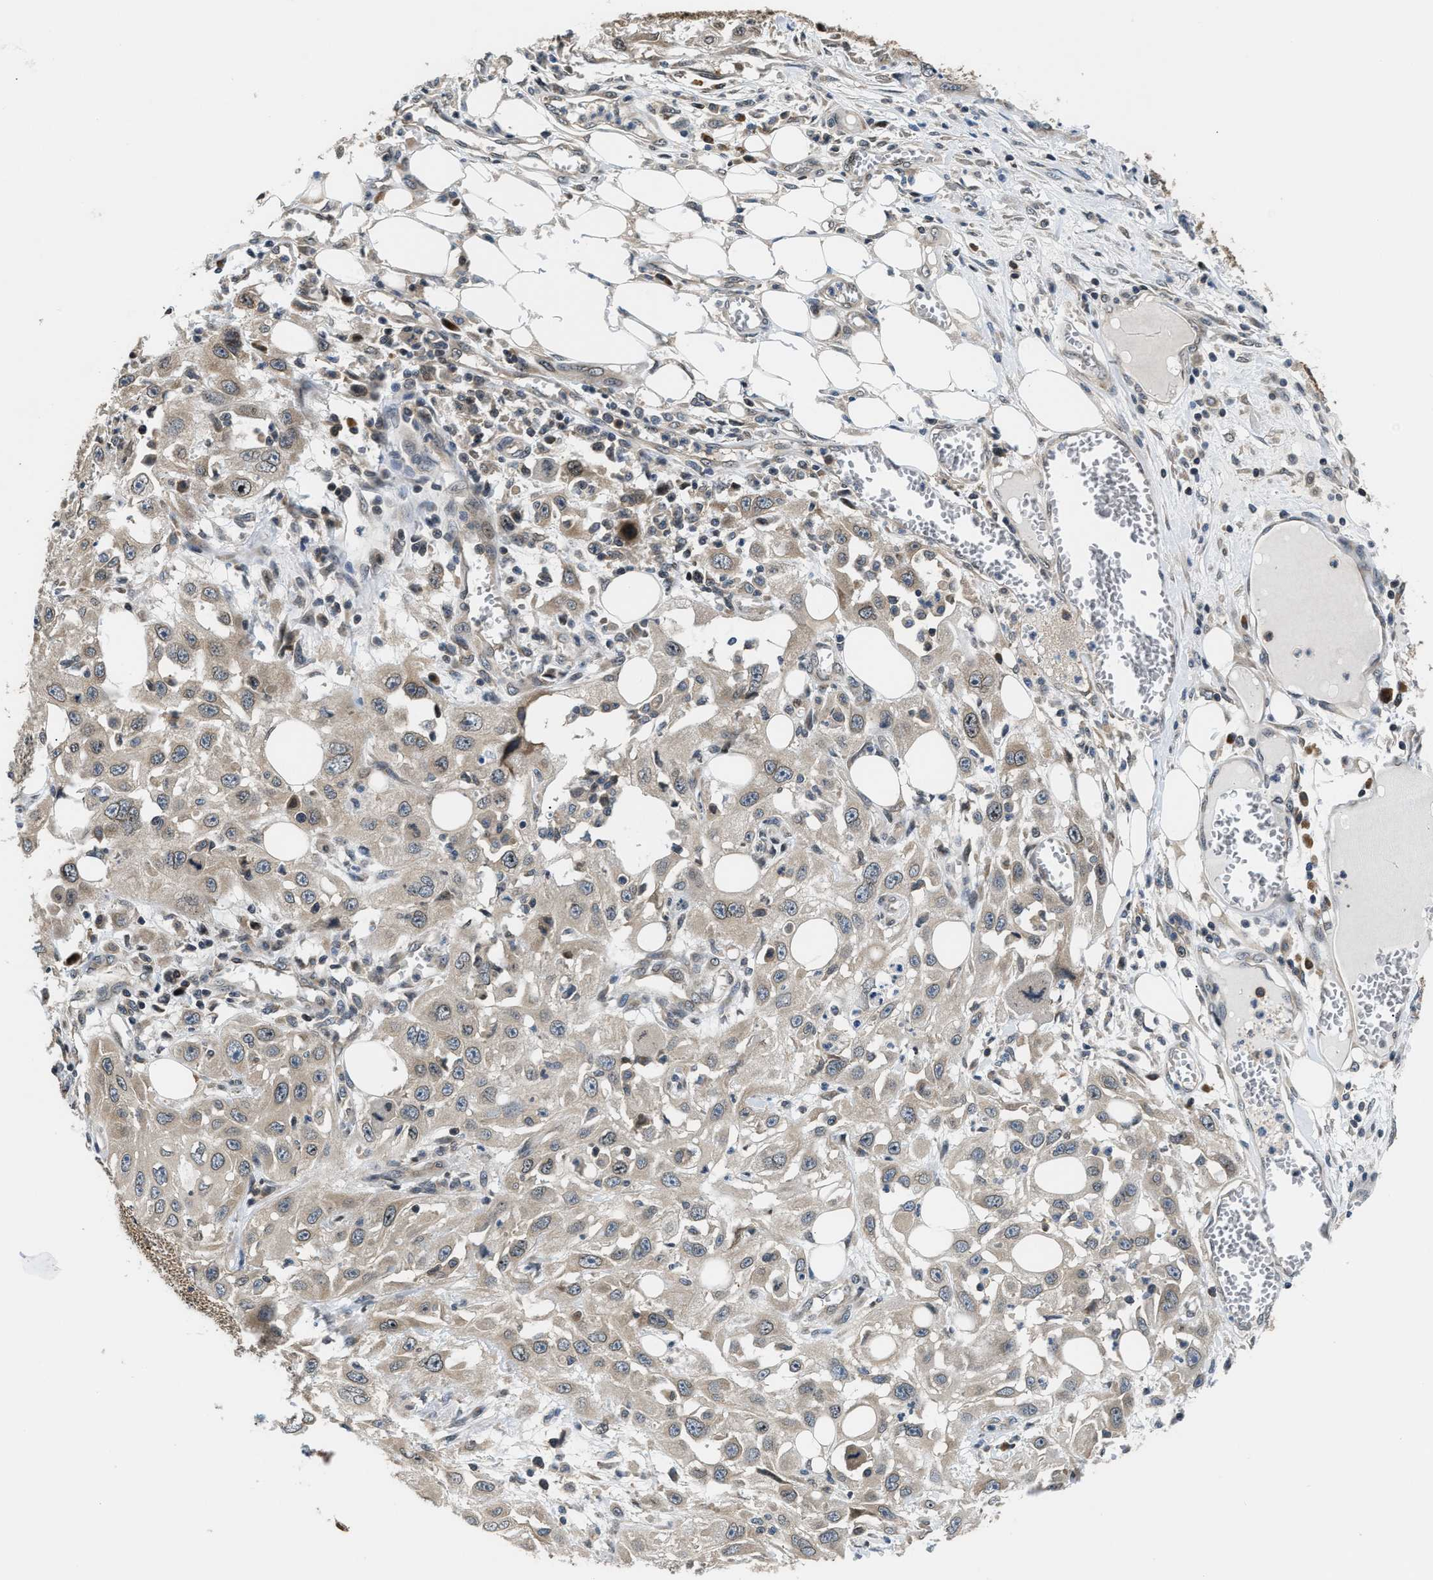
{"staining": {"intensity": "weak", "quantity": "25%-75%", "location": "cytoplasmic/membranous"}, "tissue": "skin cancer", "cell_type": "Tumor cells", "image_type": "cancer", "snomed": [{"axis": "morphology", "description": "Squamous cell carcinoma, NOS"}, {"axis": "topography", "description": "Skin"}], "caption": "Human skin cancer stained with a brown dye demonstrates weak cytoplasmic/membranous positive positivity in approximately 25%-75% of tumor cells.", "gene": "RAB29", "patient": {"sex": "male", "age": 75}}